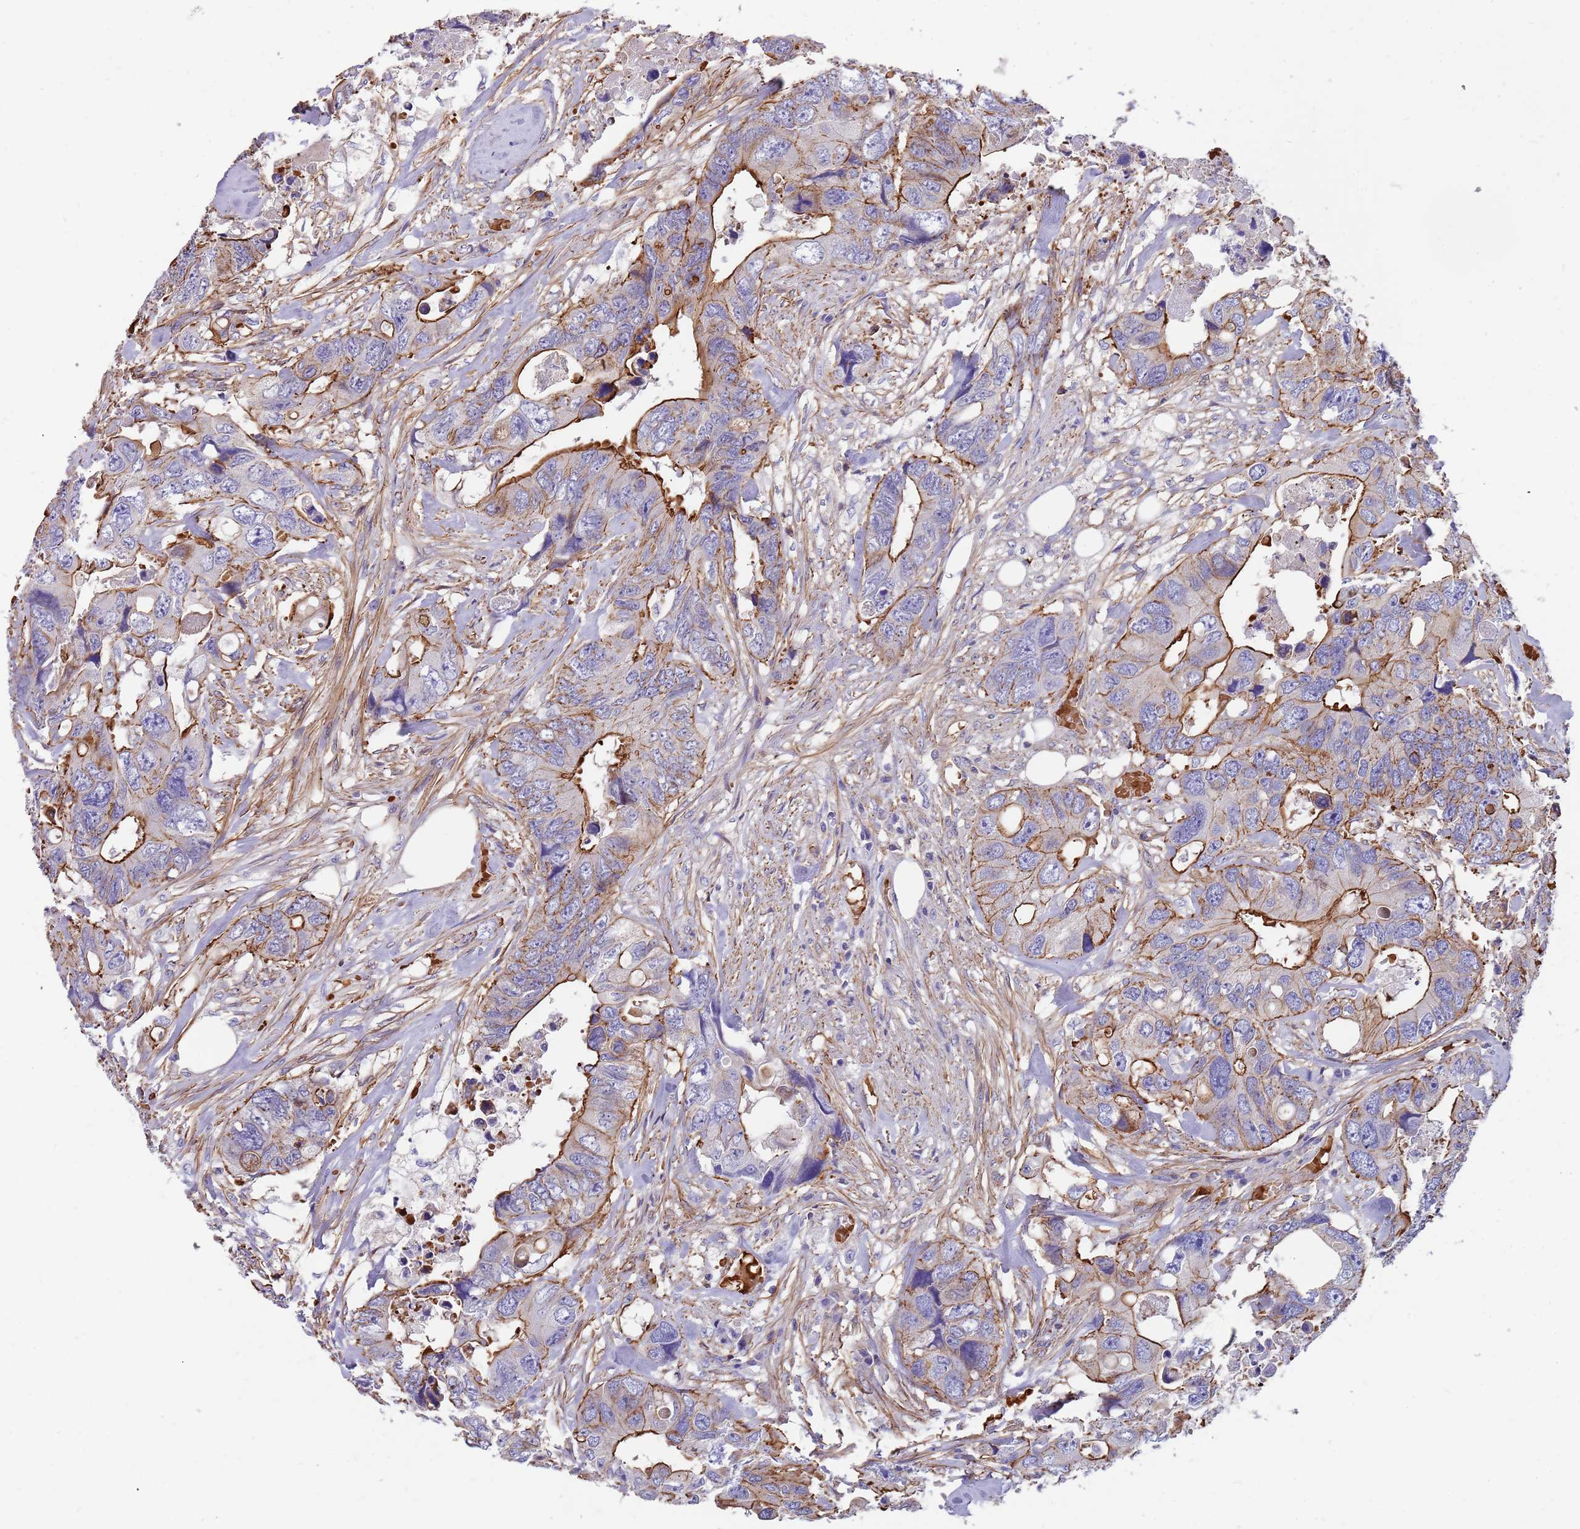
{"staining": {"intensity": "strong", "quantity": "25%-75%", "location": "cytoplasmic/membranous"}, "tissue": "colorectal cancer", "cell_type": "Tumor cells", "image_type": "cancer", "snomed": [{"axis": "morphology", "description": "Adenocarcinoma, NOS"}, {"axis": "topography", "description": "Rectum"}], "caption": "Immunohistochemical staining of adenocarcinoma (colorectal) displays high levels of strong cytoplasmic/membranous protein expression in about 25%-75% of tumor cells.", "gene": "GFRAL", "patient": {"sex": "male", "age": 57}}